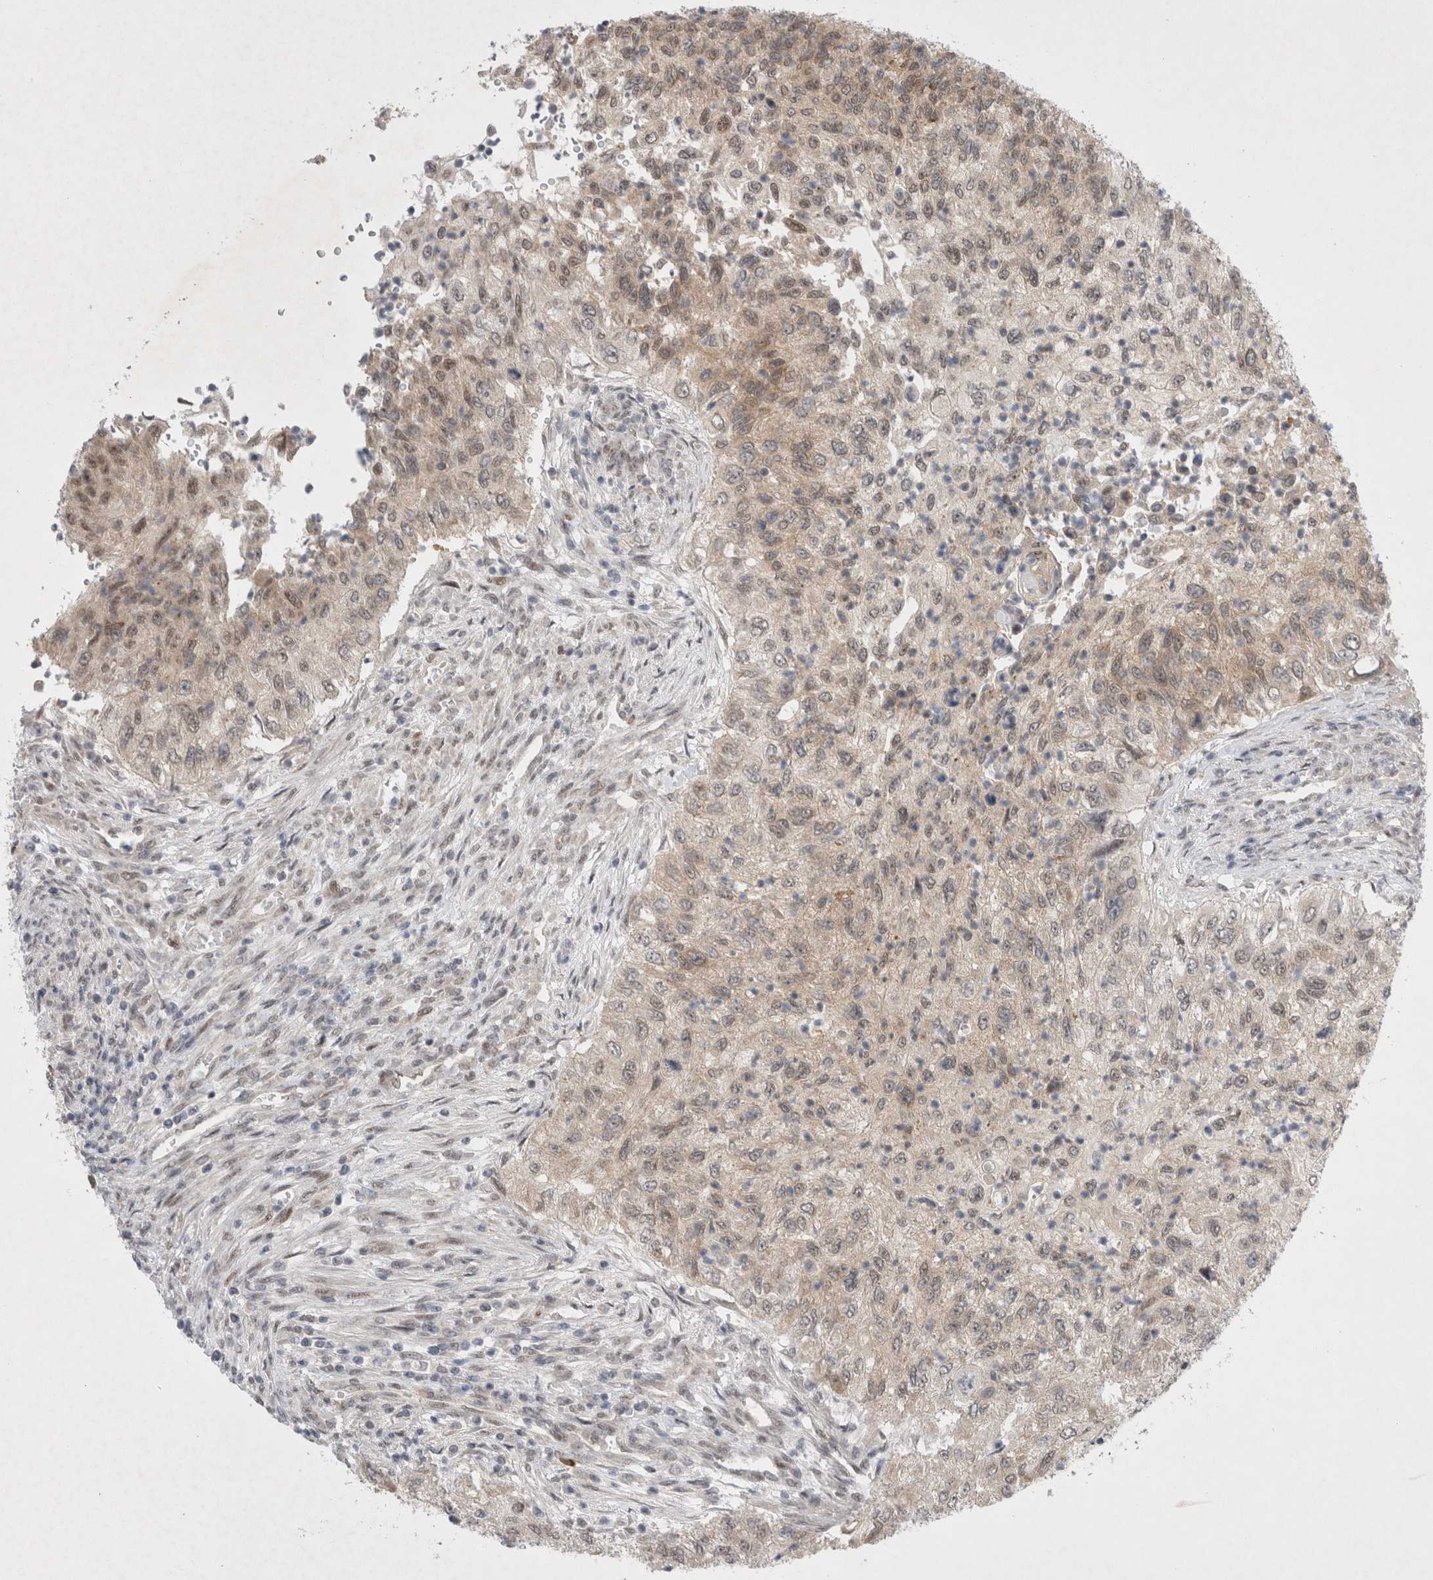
{"staining": {"intensity": "weak", "quantity": ">75%", "location": "cytoplasmic/membranous,nuclear"}, "tissue": "urothelial cancer", "cell_type": "Tumor cells", "image_type": "cancer", "snomed": [{"axis": "morphology", "description": "Urothelial carcinoma, High grade"}, {"axis": "topography", "description": "Urinary bladder"}], "caption": "High-grade urothelial carcinoma tissue displays weak cytoplasmic/membranous and nuclear positivity in about >75% of tumor cells", "gene": "WIPF2", "patient": {"sex": "female", "age": 60}}